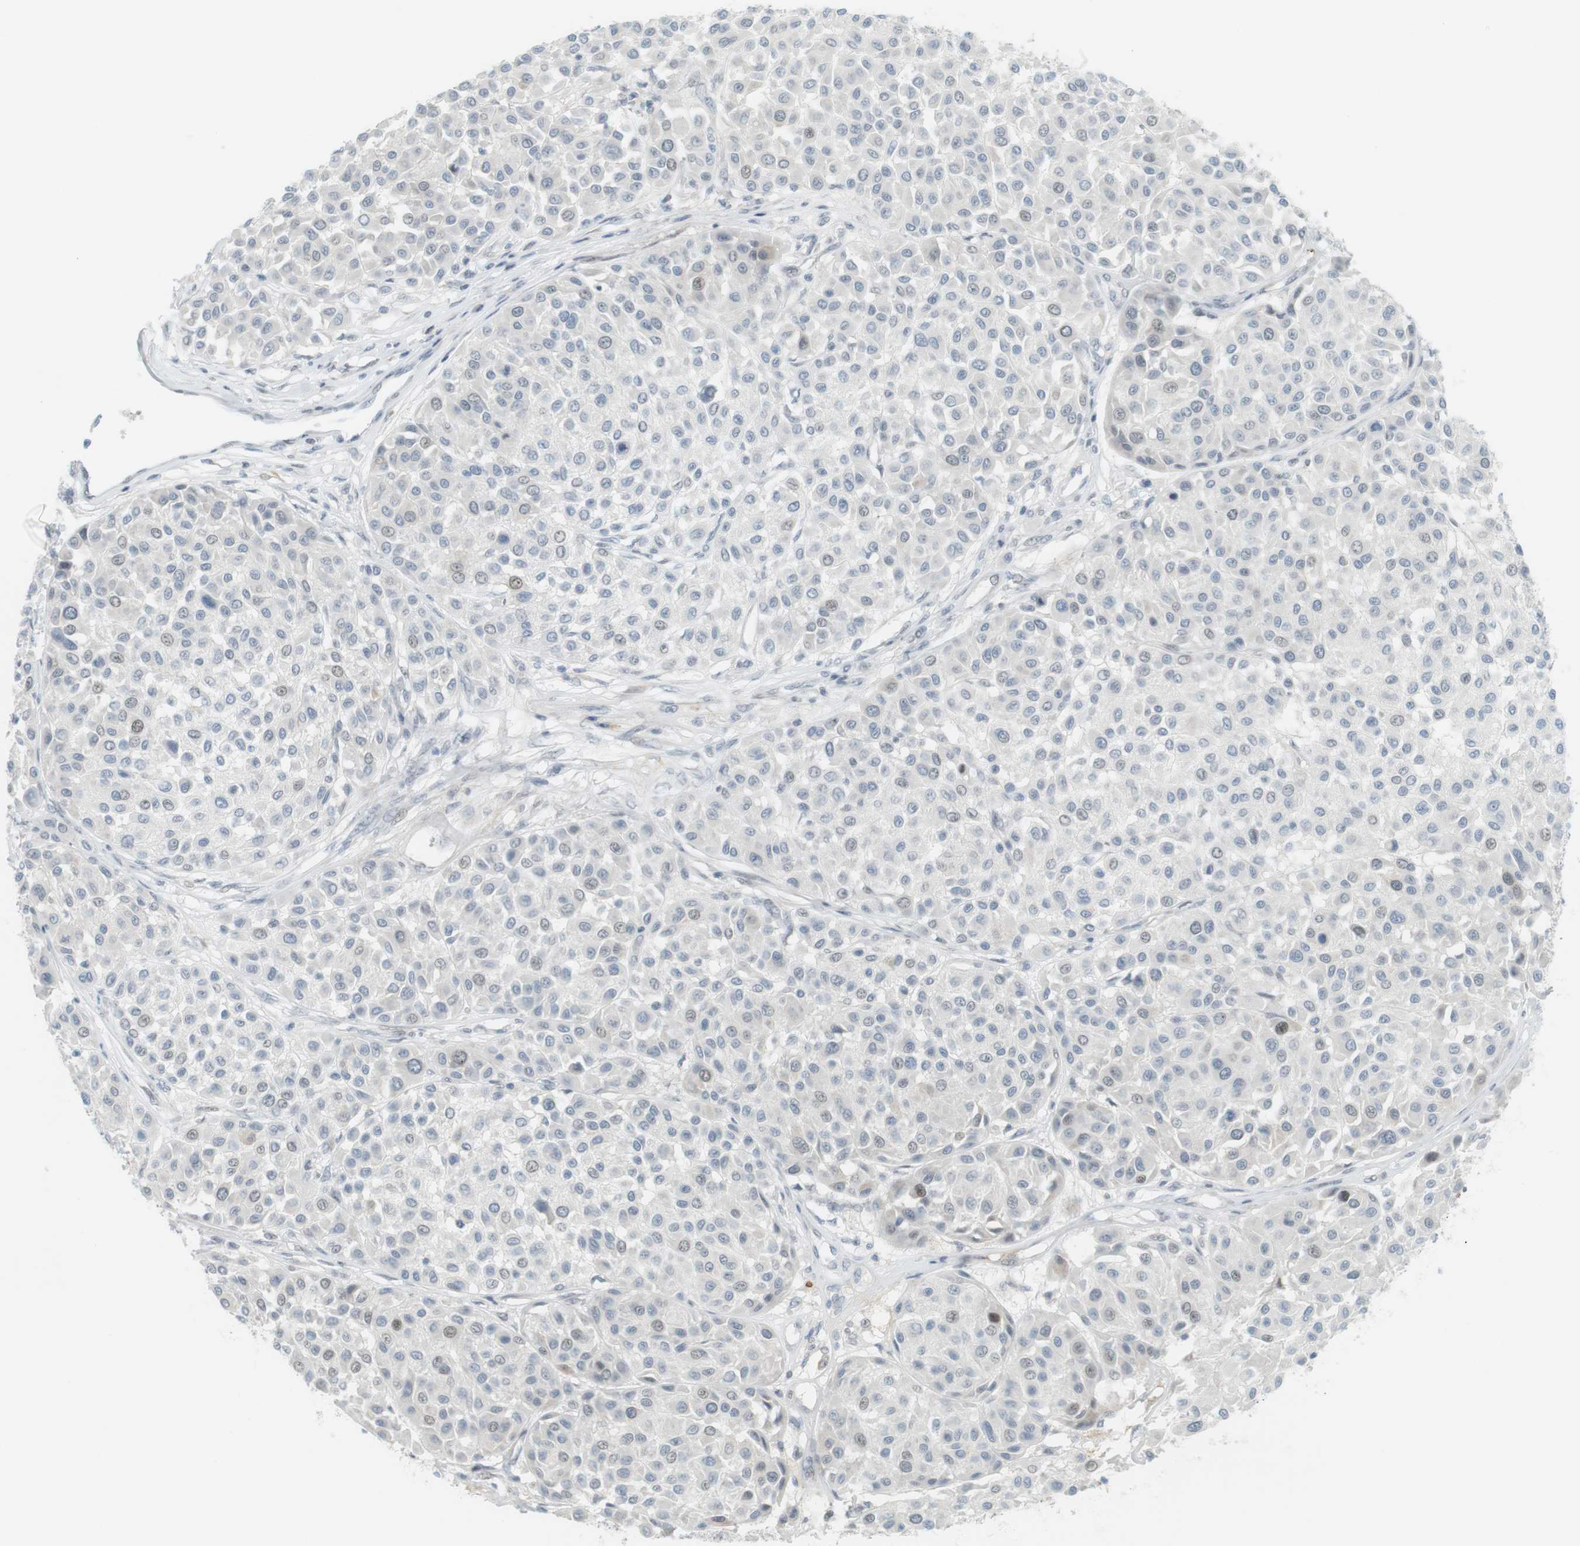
{"staining": {"intensity": "weak", "quantity": "<25%", "location": "nuclear"}, "tissue": "melanoma", "cell_type": "Tumor cells", "image_type": "cancer", "snomed": [{"axis": "morphology", "description": "Malignant melanoma, Metastatic site"}, {"axis": "topography", "description": "Soft tissue"}], "caption": "IHC image of human melanoma stained for a protein (brown), which displays no expression in tumor cells.", "gene": "DMC1", "patient": {"sex": "male", "age": 41}}